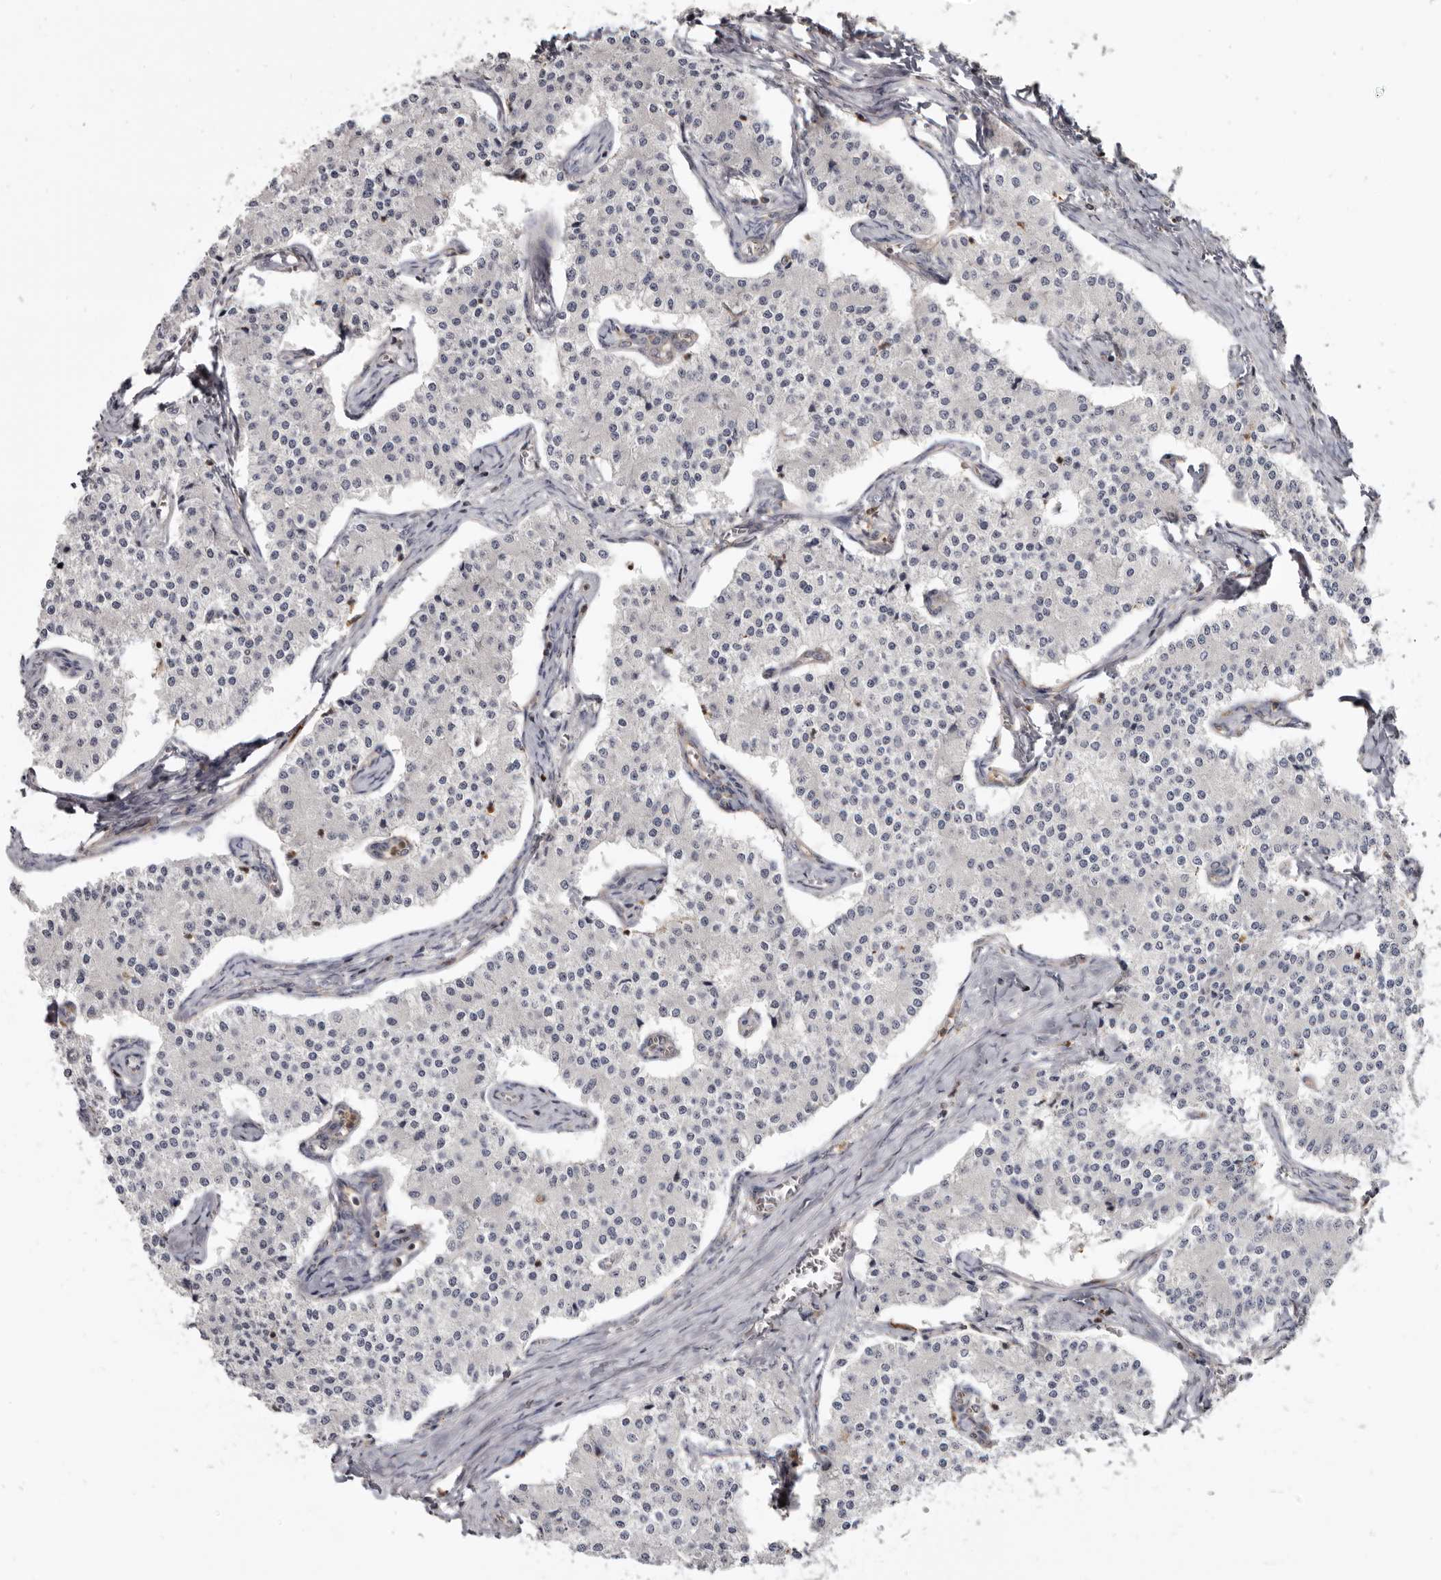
{"staining": {"intensity": "negative", "quantity": "none", "location": "none"}, "tissue": "carcinoid", "cell_type": "Tumor cells", "image_type": "cancer", "snomed": [{"axis": "morphology", "description": "Carcinoid, malignant, NOS"}, {"axis": "topography", "description": "Colon"}], "caption": "This image is of carcinoid (malignant) stained with IHC to label a protein in brown with the nuclei are counter-stained blue. There is no expression in tumor cells. (DAB (3,3'-diaminobenzidine) immunohistochemistry (IHC) with hematoxylin counter stain).", "gene": "CBL", "patient": {"sex": "female", "age": 52}}